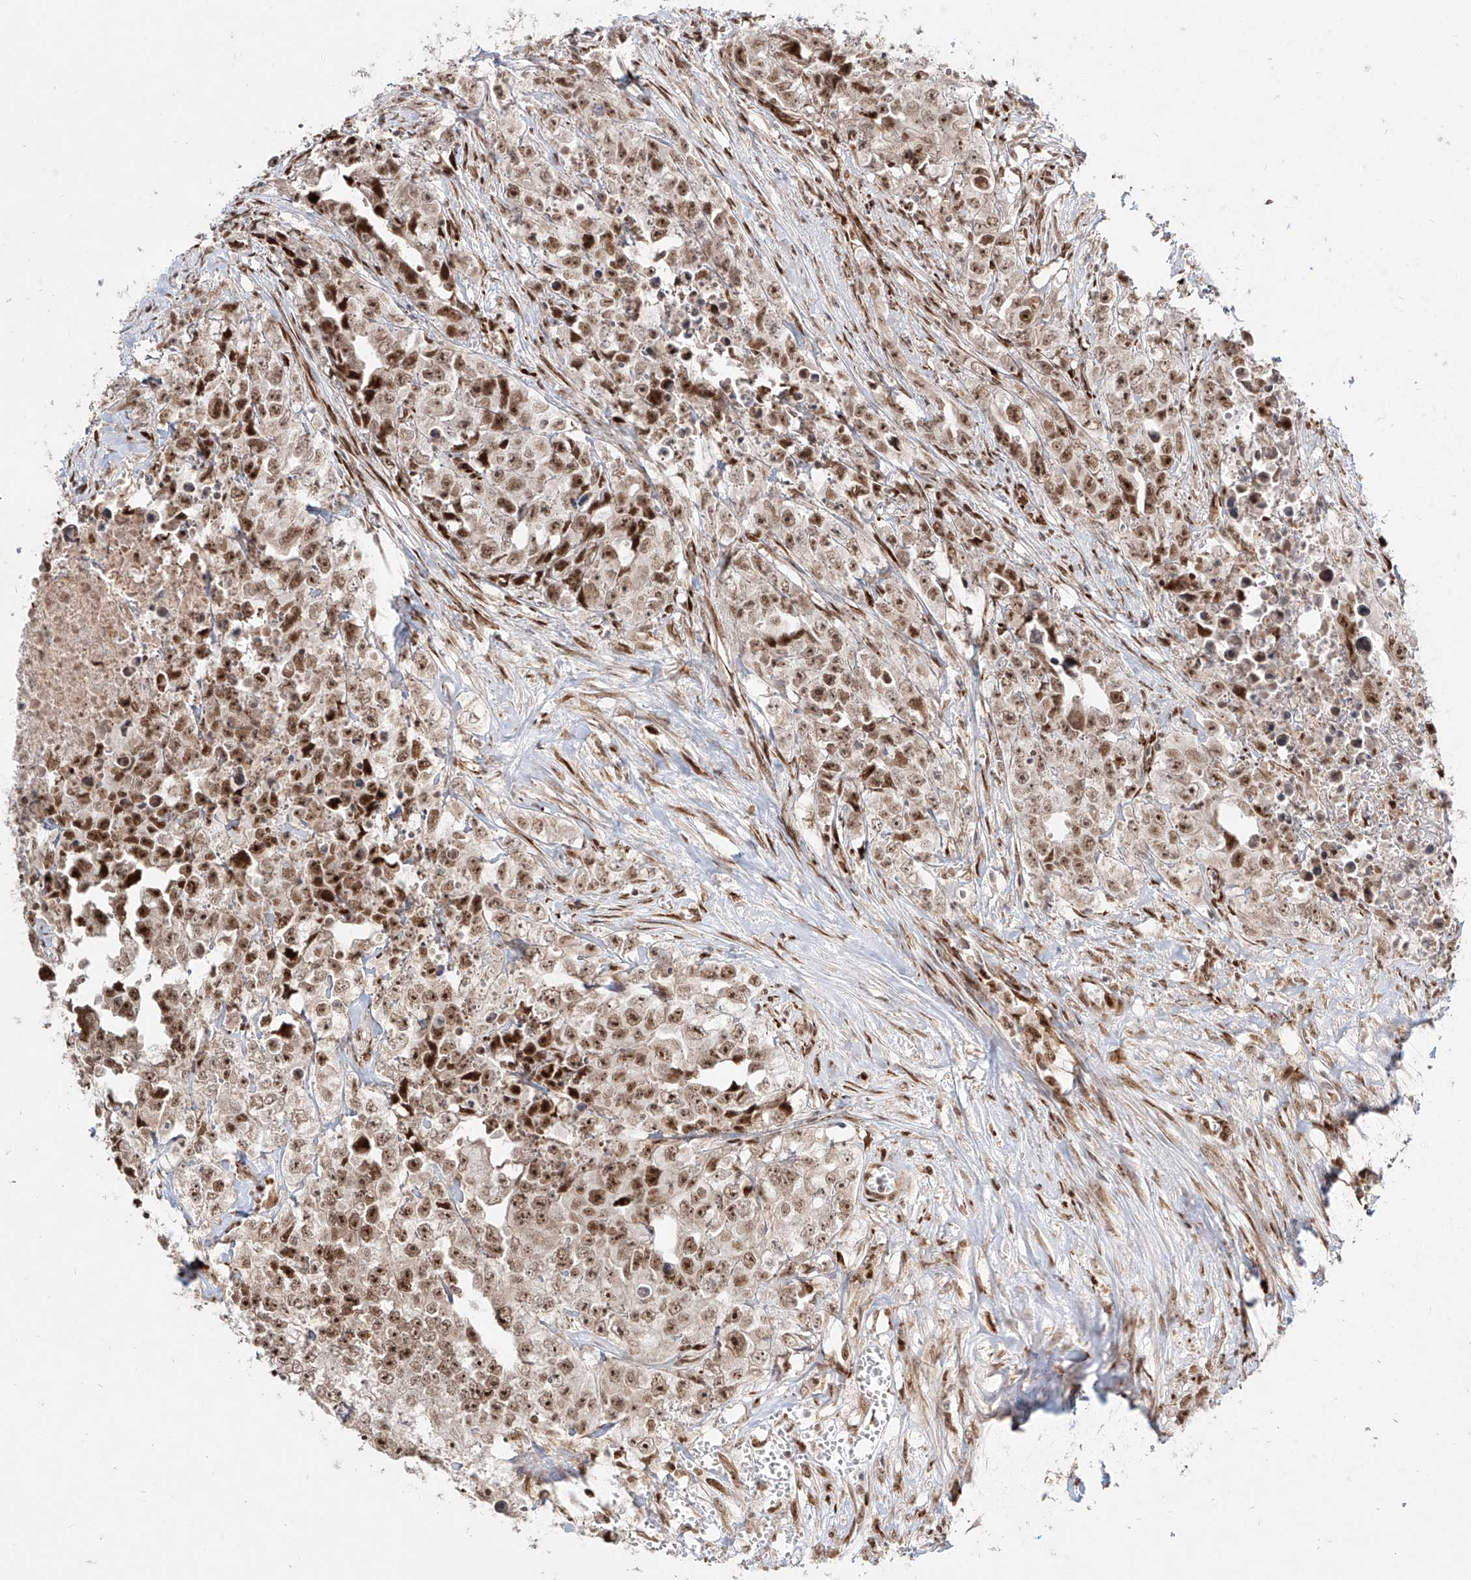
{"staining": {"intensity": "moderate", "quantity": ">75%", "location": "nuclear"}, "tissue": "testis cancer", "cell_type": "Tumor cells", "image_type": "cancer", "snomed": [{"axis": "morphology", "description": "Seminoma, NOS"}, {"axis": "morphology", "description": "Carcinoma, Embryonal, NOS"}, {"axis": "topography", "description": "Testis"}], "caption": "This image exhibits immunohistochemistry staining of embryonal carcinoma (testis), with medium moderate nuclear positivity in approximately >75% of tumor cells.", "gene": "ZNF710", "patient": {"sex": "male", "age": 43}}